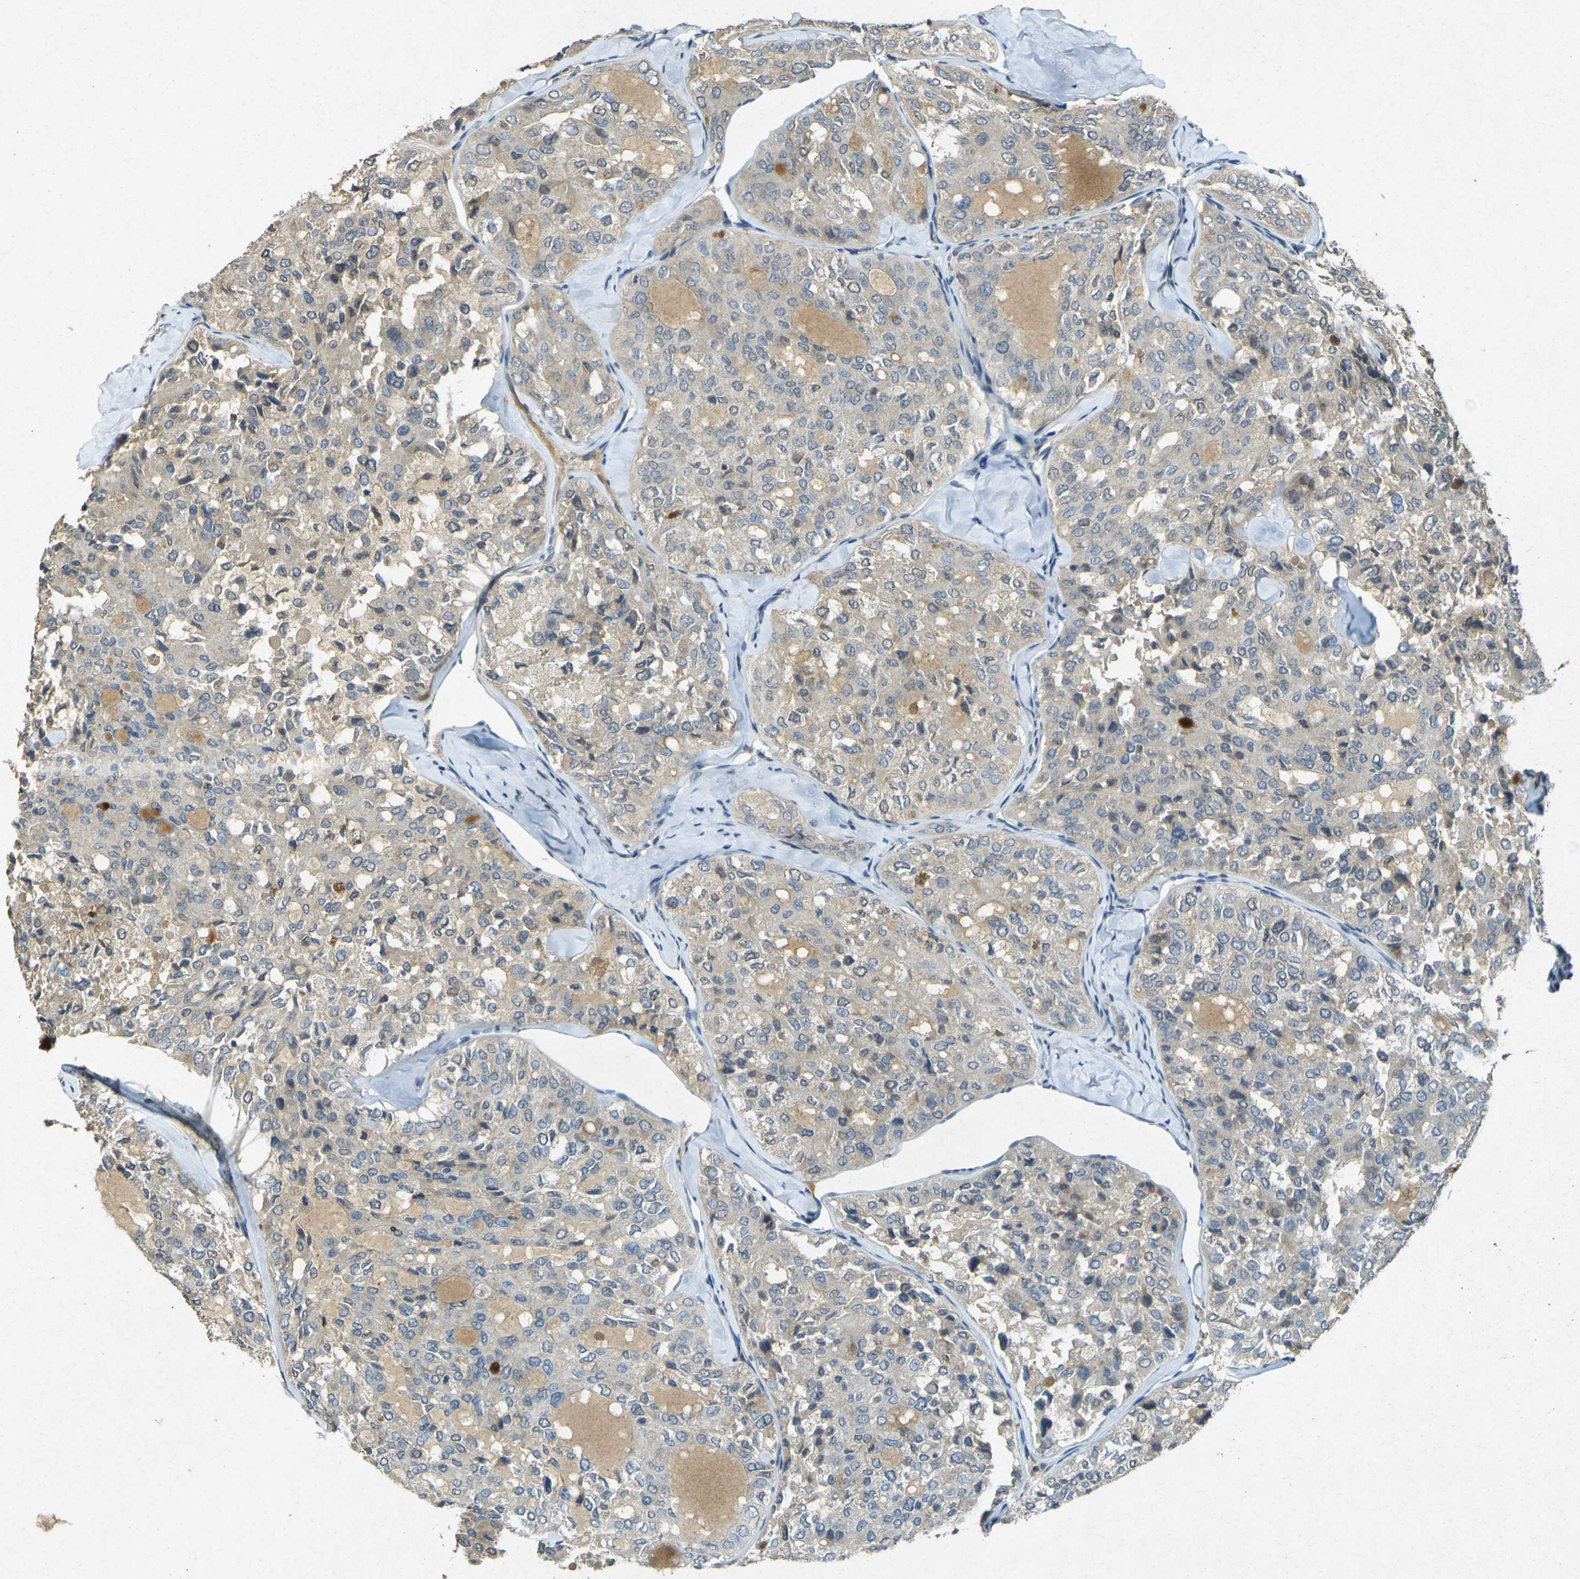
{"staining": {"intensity": "weak", "quantity": "25%-75%", "location": "cytoplasmic/membranous"}, "tissue": "thyroid cancer", "cell_type": "Tumor cells", "image_type": "cancer", "snomed": [{"axis": "morphology", "description": "Follicular adenoma carcinoma, NOS"}, {"axis": "topography", "description": "Thyroid gland"}], "caption": "Immunohistochemistry staining of thyroid follicular adenoma carcinoma, which exhibits low levels of weak cytoplasmic/membranous expression in about 25%-75% of tumor cells indicating weak cytoplasmic/membranous protein positivity. The staining was performed using DAB (3,3'-diaminobenzidine) (brown) for protein detection and nuclei were counterstained in hematoxylin (blue).", "gene": "RGMA", "patient": {"sex": "male", "age": 75}}